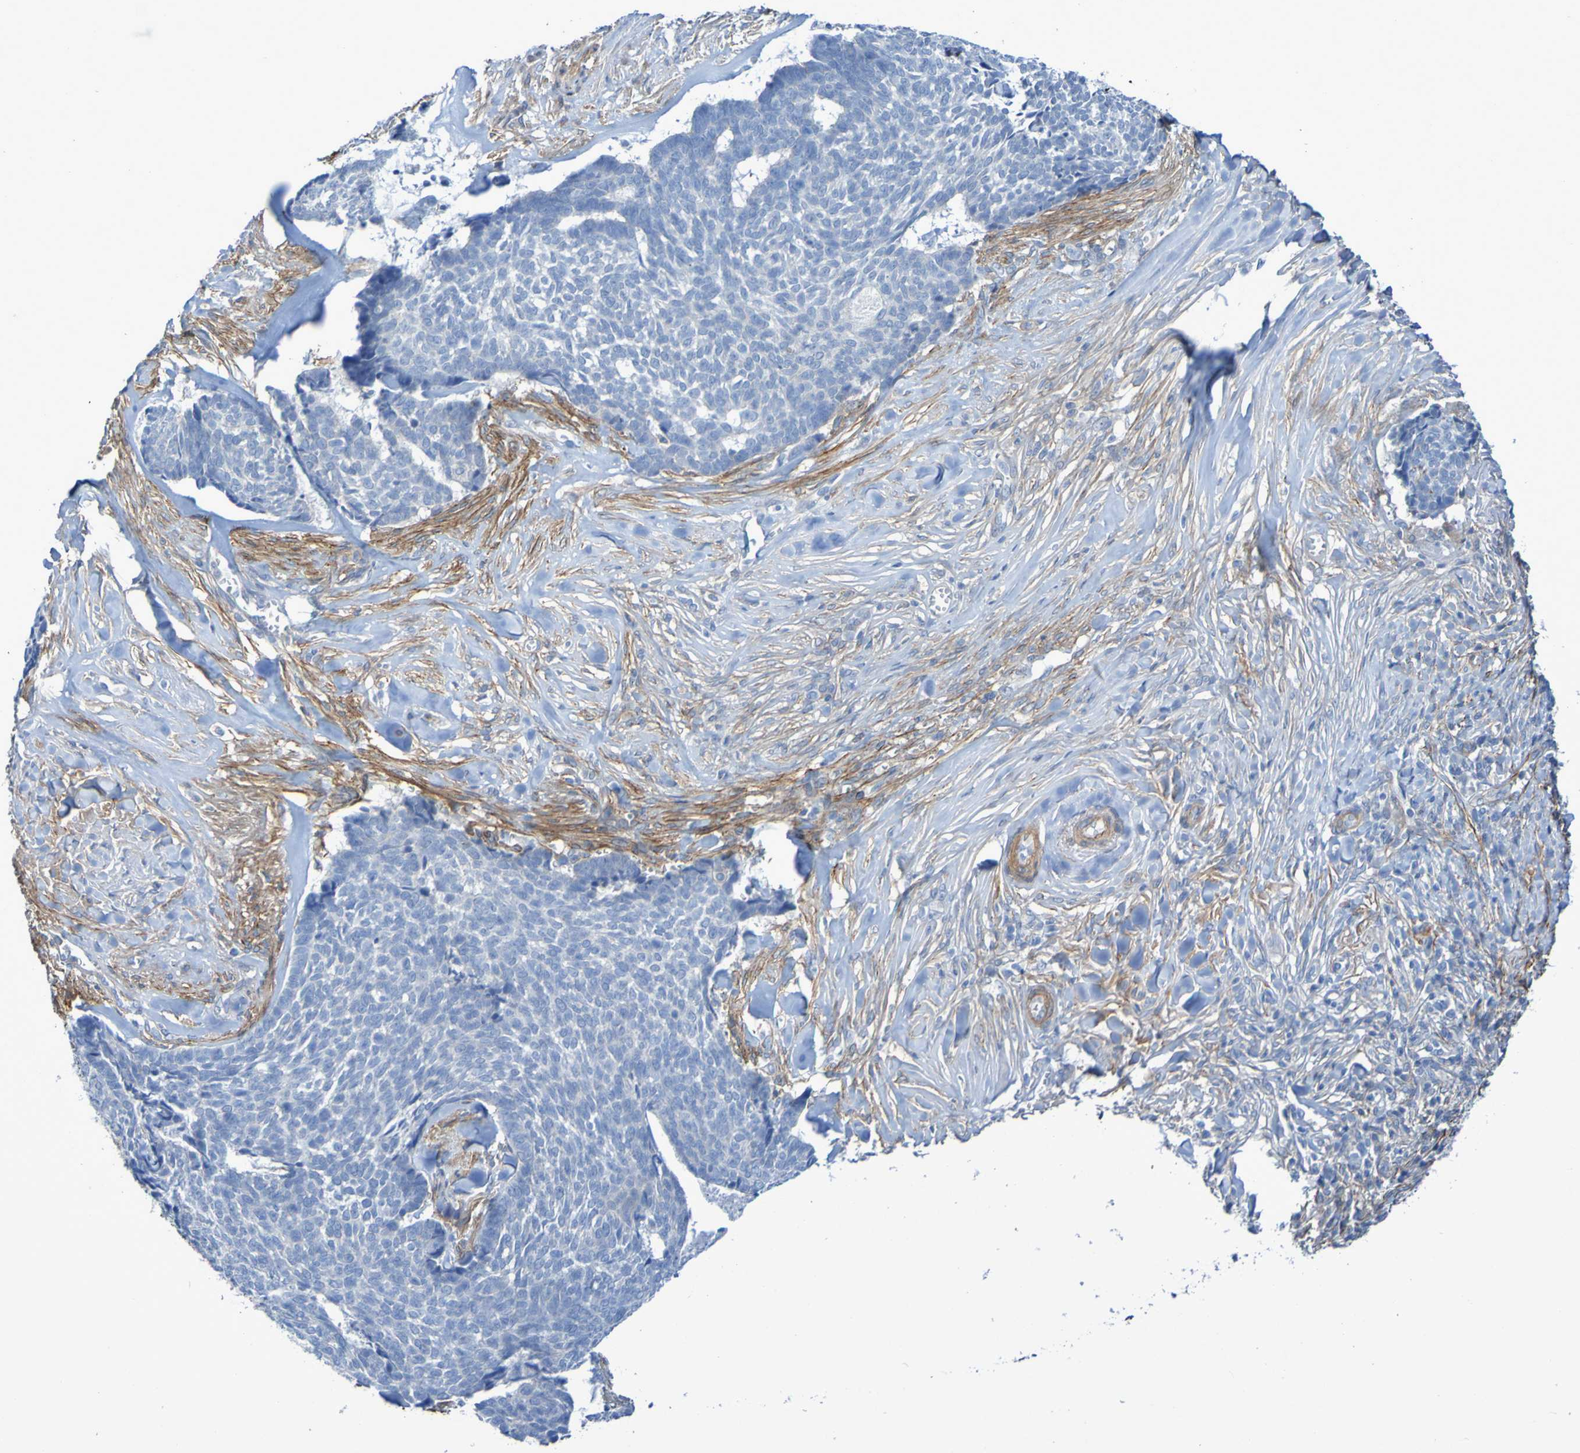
{"staining": {"intensity": "negative", "quantity": "none", "location": "none"}, "tissue": "skin cancer", "cell_type": "Tumor cells", "image_type": "cancer", "snomed": [{"axis": "morphology", "description": "Basal cell carcinoma"}, {"axis": "topography", "description": "Skin"}], "caption": "IHC of skin basal cell carcinoma reveals no positivity in tumor cells.", "gene": "LPP", "patient": {"sex": "male", "age": 84}}